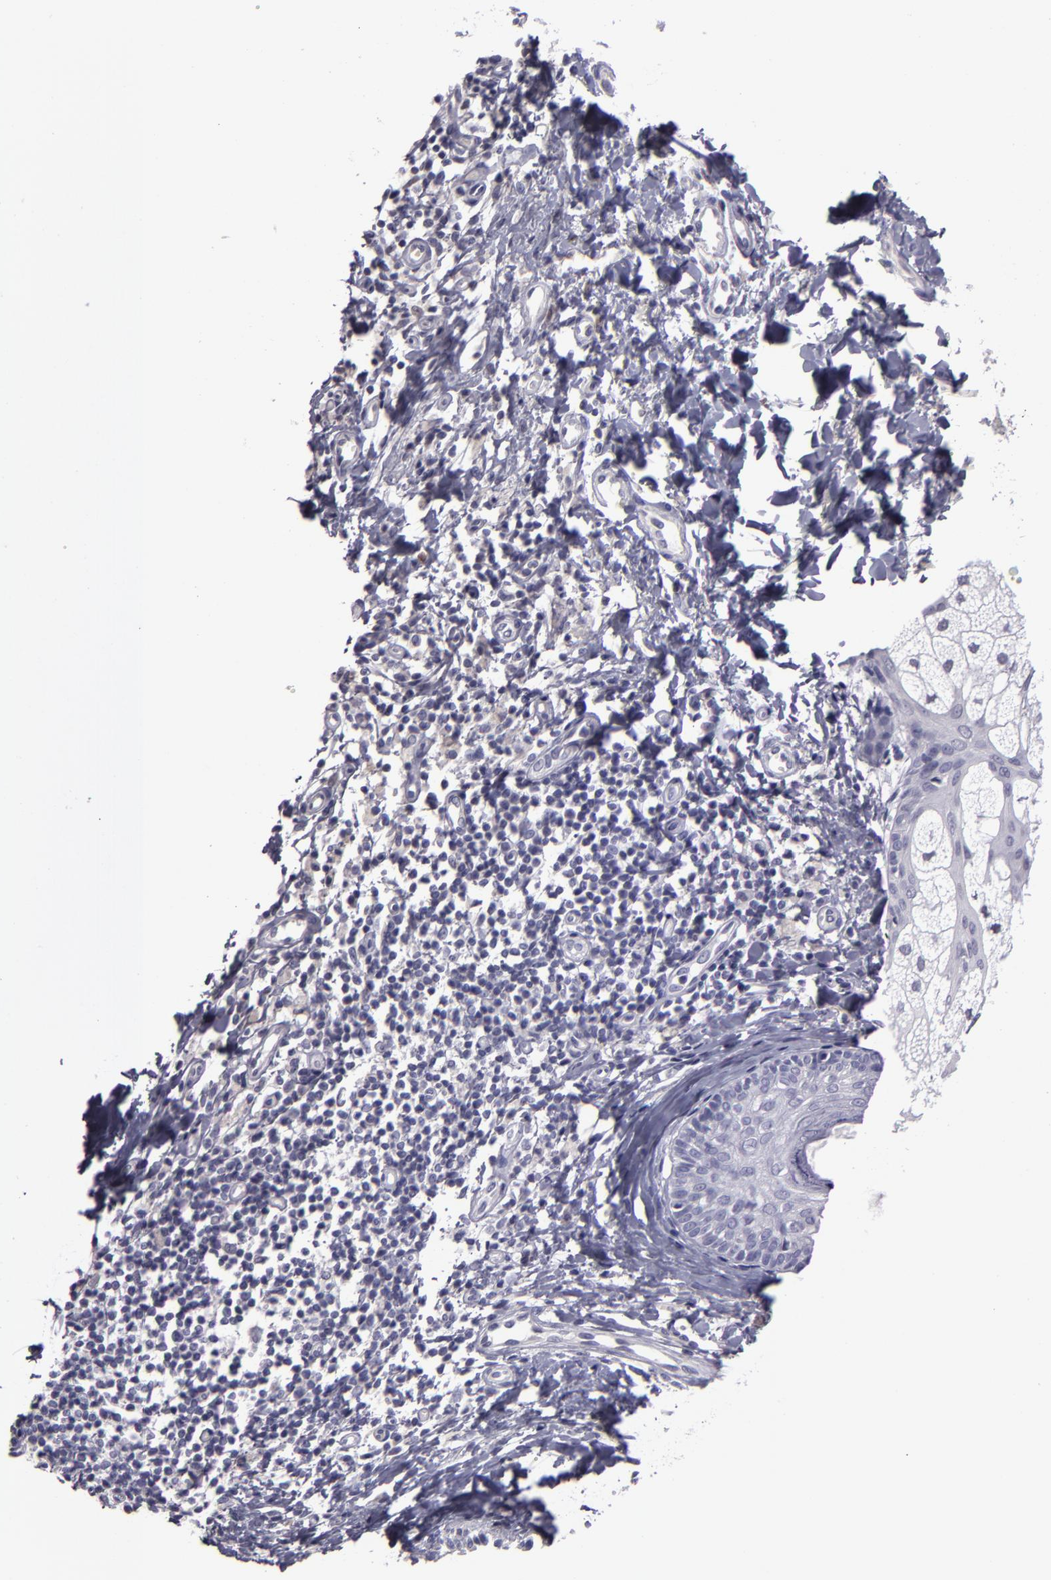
{"staining": {"intensity": "negative", "quantity": "none", "location": "none"}, "tissue": "melanoma", "cell_type": "Tumor cells", "image_type": "cancer", "snomed": [{"axis": "morphology", "description": "Malignant melanoma, NOS"}, {"axis": "topography", "description": "Skin"}], "caption": "A high-resolution histopathology image shows immunohistochemistry staining of malignant melanoma, which exhibits no significant staining in tumor cells. (Stains: DAB (3,3'-diaminobenzidine) immunohistochemistry with hematoxylin counter stain, Microscopy: brightfield microscopy at high magnification).", "gene": "SNCB", "patient": {"sex": "male", "age": 23}}